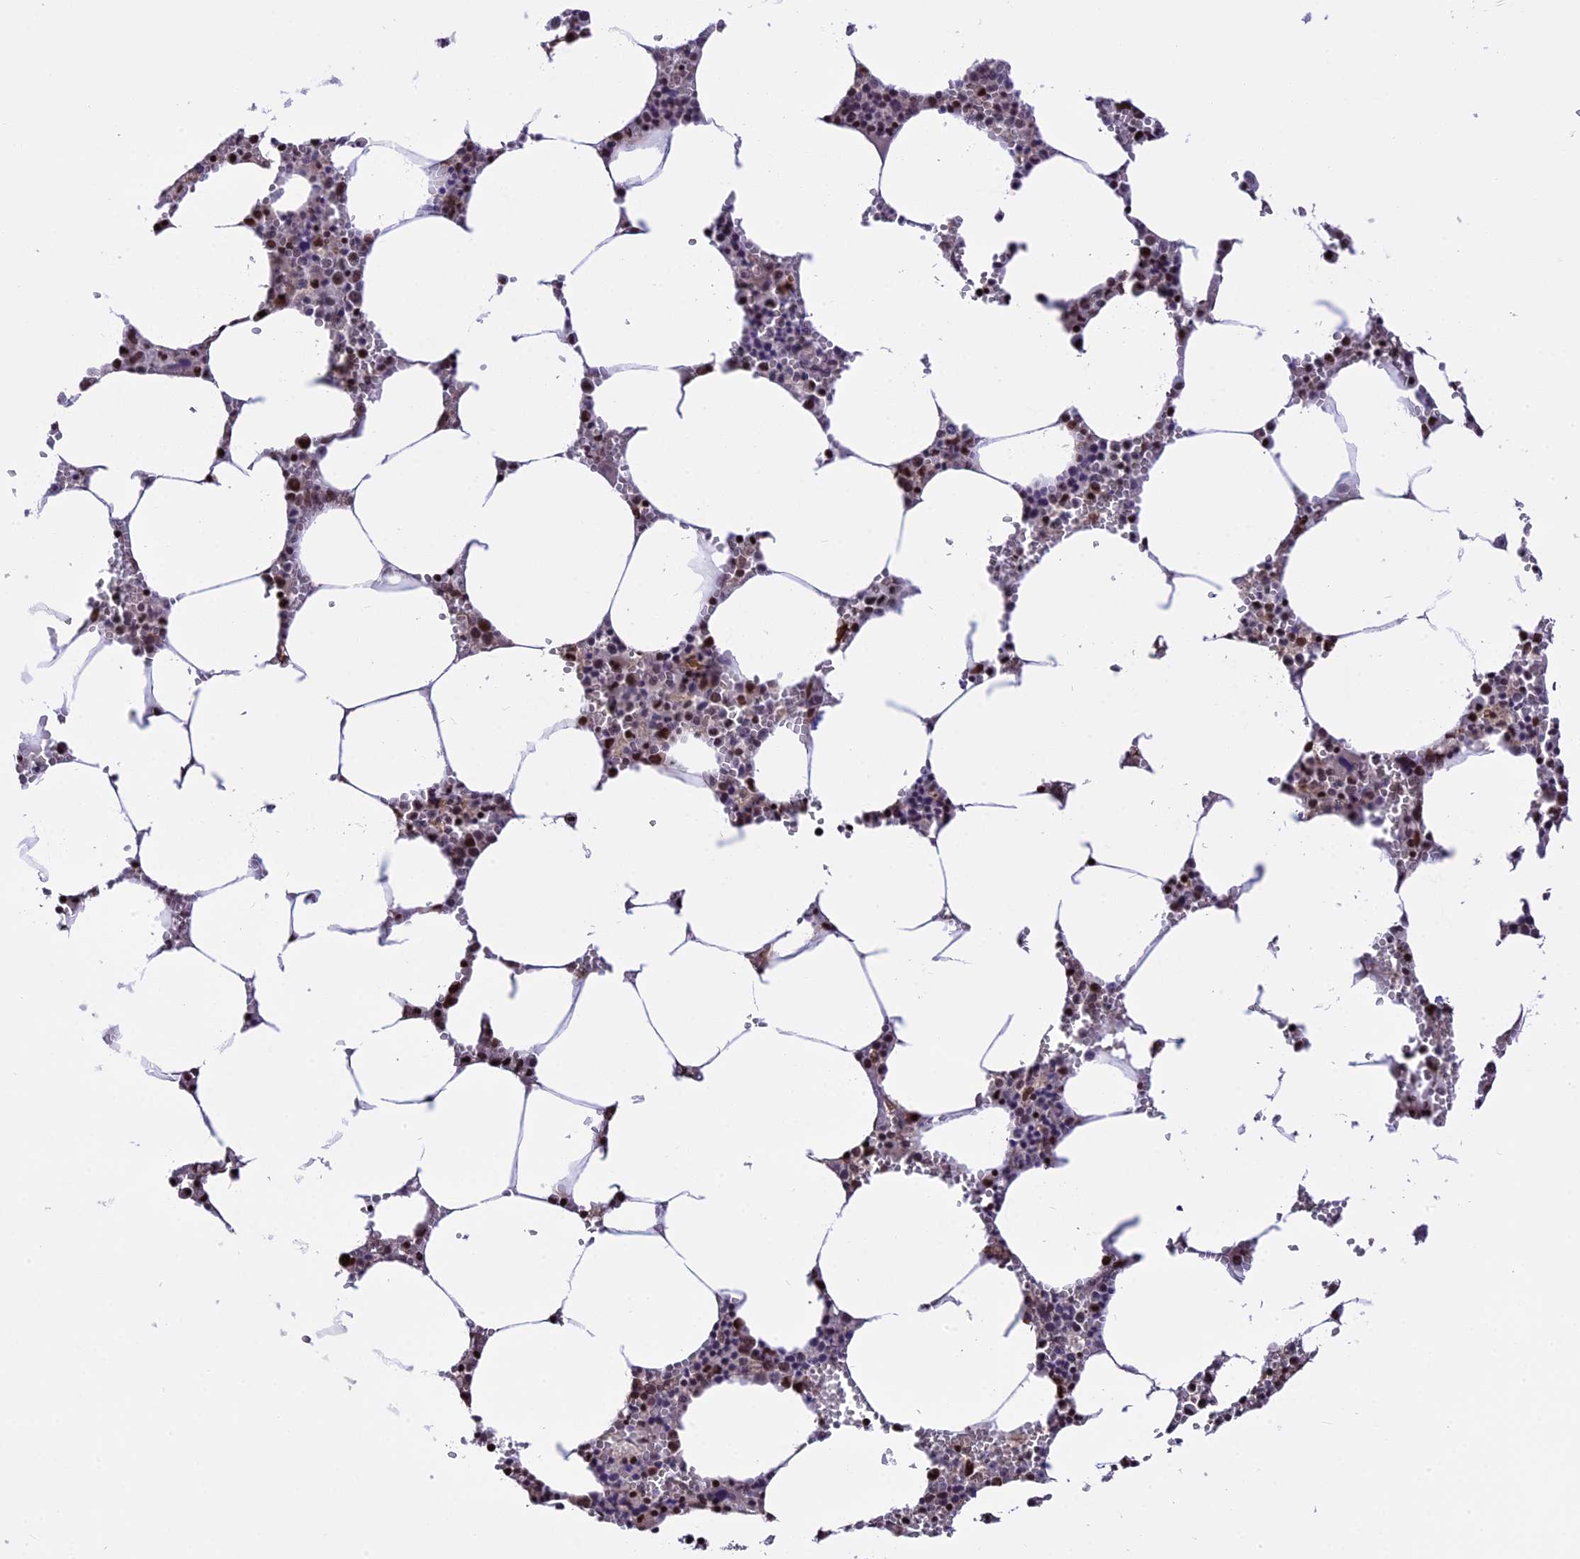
{"staining": {"intensity": "moderate", "quantity": "25%-75%", "location": "nuclear"}, "tissue": "bone marrow", "cell_type": "Hematopoietic cells", "image_type": "normal", "snomed": [{"axis": "morphology", "description": "Normal tissue, NOS"}, {"axis": "topography", "description": "Bone marrow"}], "caption": "The micrograph displays immunohistochemical staining of benign bone marrow. There is moderate nuclear expression is seen in approximately 25%-75% of hematopoietic cells. Using DAB (3,3'-diaminobenzidine) (brown) and hematoxylin (blue) stains, captured at high magnification using brightfield microscopy.", "gene": "POLR3E", "patient": {"sex": "male", "age": 70}}